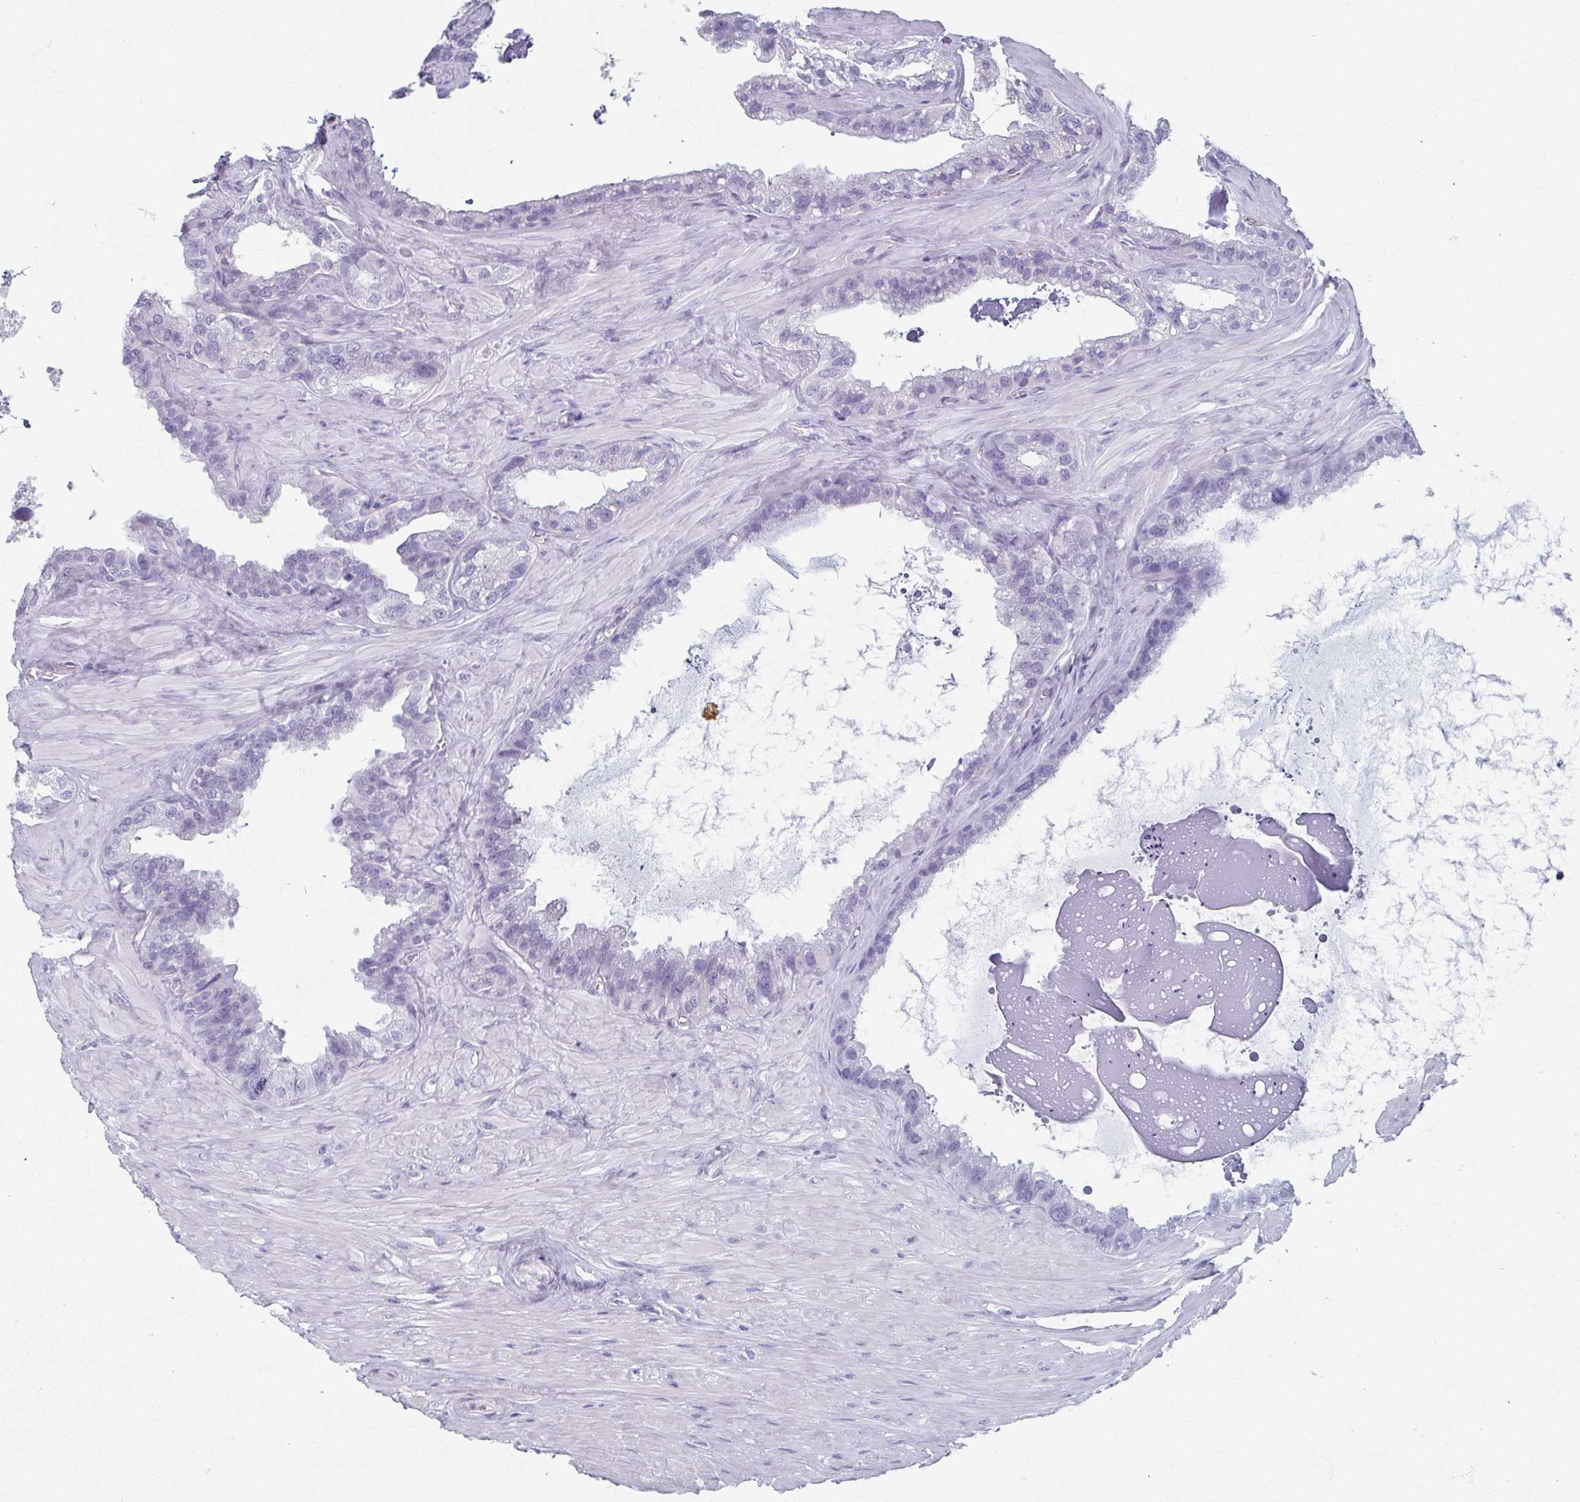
{"staining": {"intensity": "negative", "quantity": "none", "location": "none"}, "tissue": "seminal vesicle", "cell_type": "Glandular cells", "image_type": "normal", "snomed": [{"axis": "morphology", "description": "Normal tissue, NOS"}, {"axis": "topography", "description": "Seminal veicle"}, {"axis": "topography", "description": "Peripheral nerve tissue"}], "caption": "This is an immunohistochemistry (IHC) micrograph of benign seminal vesicle. There is no positivity in glandular cells.", "gene": "GHRL", "patient": {"sex": "male", "age": 76}}